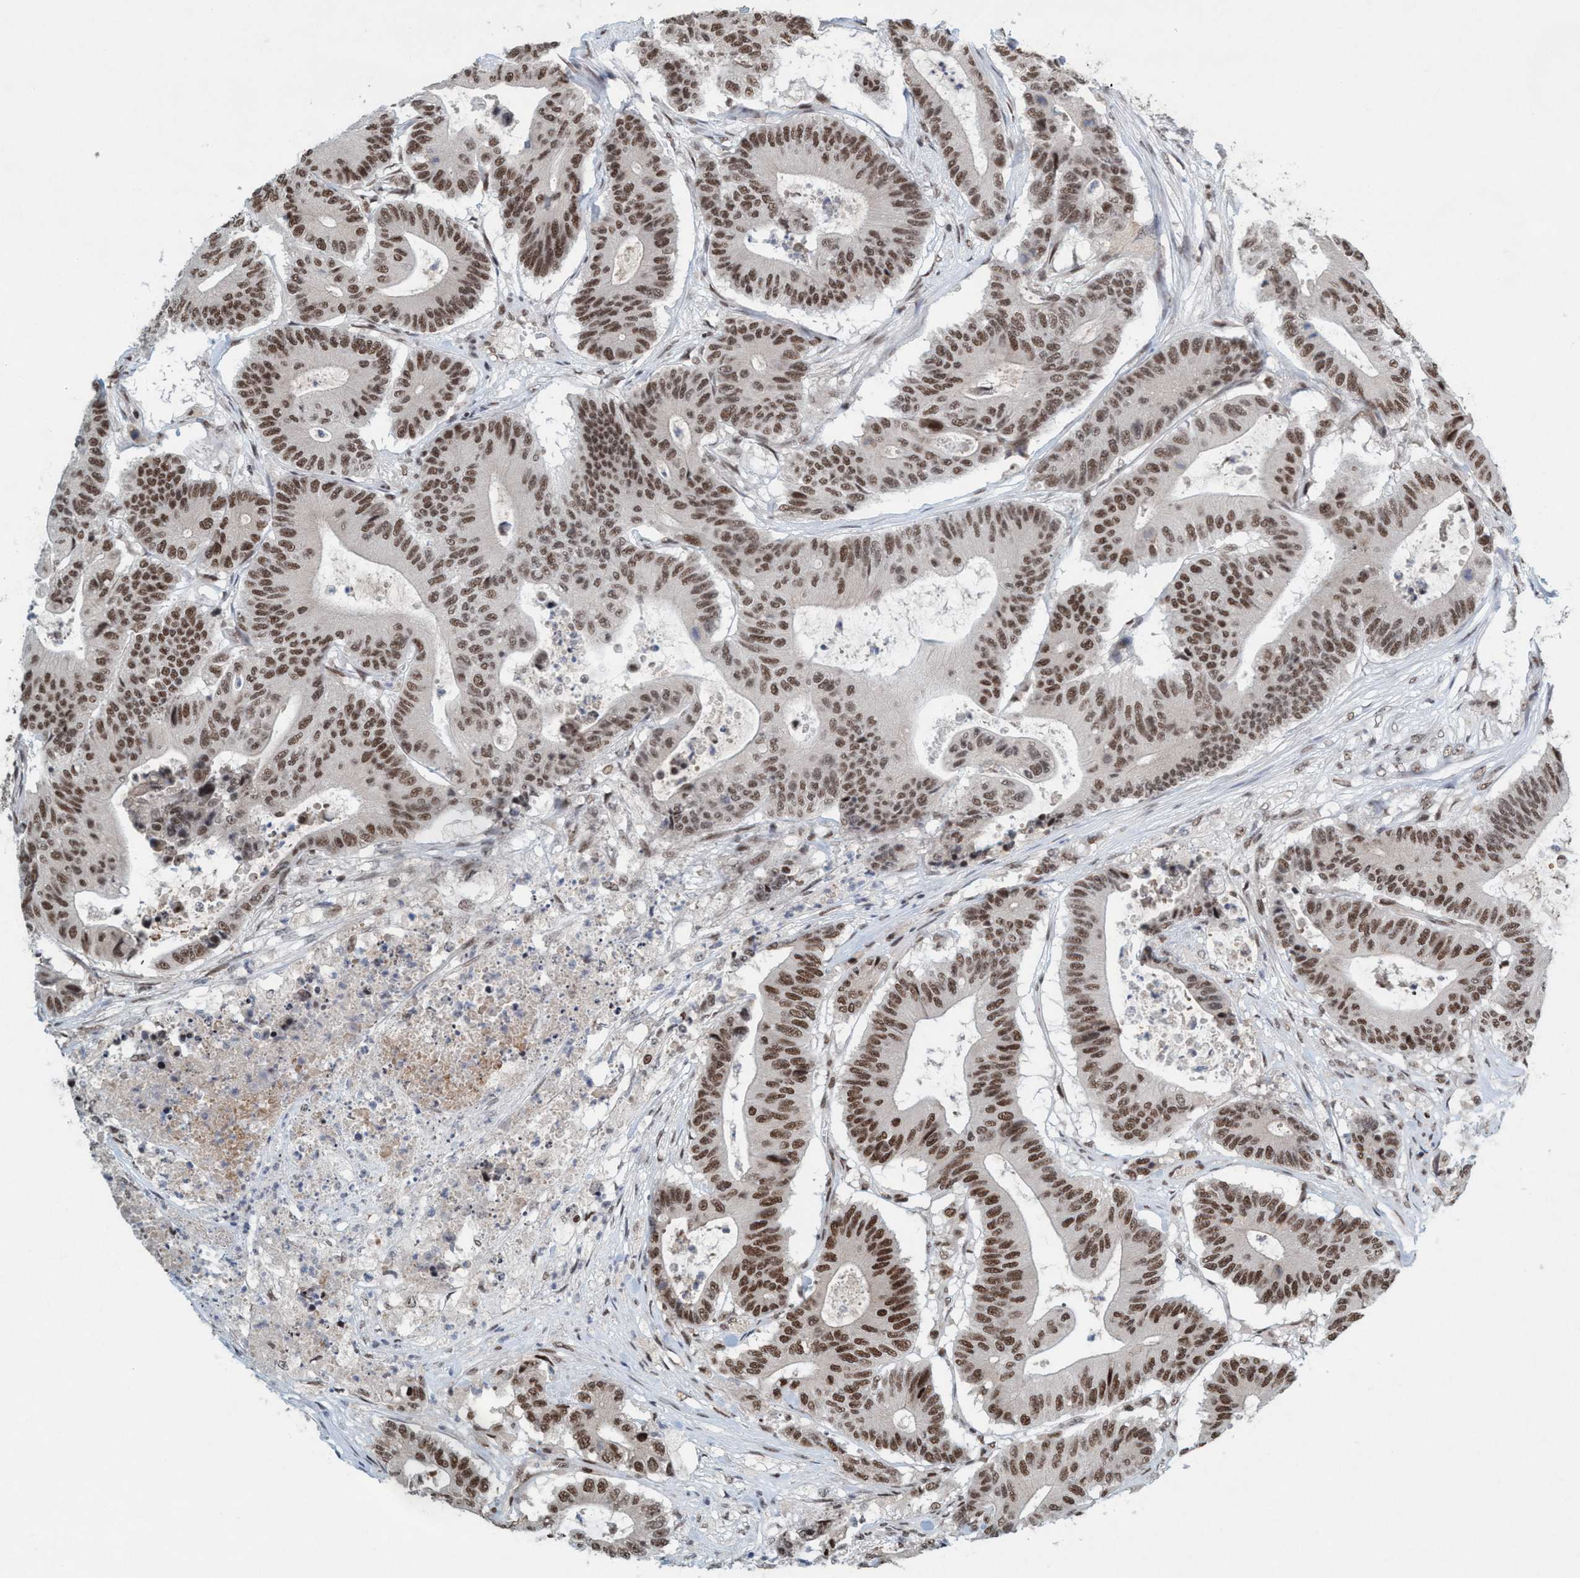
{"staining": {"intensity": "moderate", "quantity": ">75%", "location": "nuclear"}, "tissue": "colorectal cancer", "cell_type": "Tumor cells", "image_type": "cancer", "snomed": [{"axis": "morphology", "description": "Adenocarcinoma, NOS"}, {"axis": "topography", "description": "Colon"}], "caption": "Colorectal cancer stained with IHC exhibits moderate nuclear staining in about >75% of tumor cells.", "gene": "SMCR8", "patient": {"sex": "female", "age": 84}}